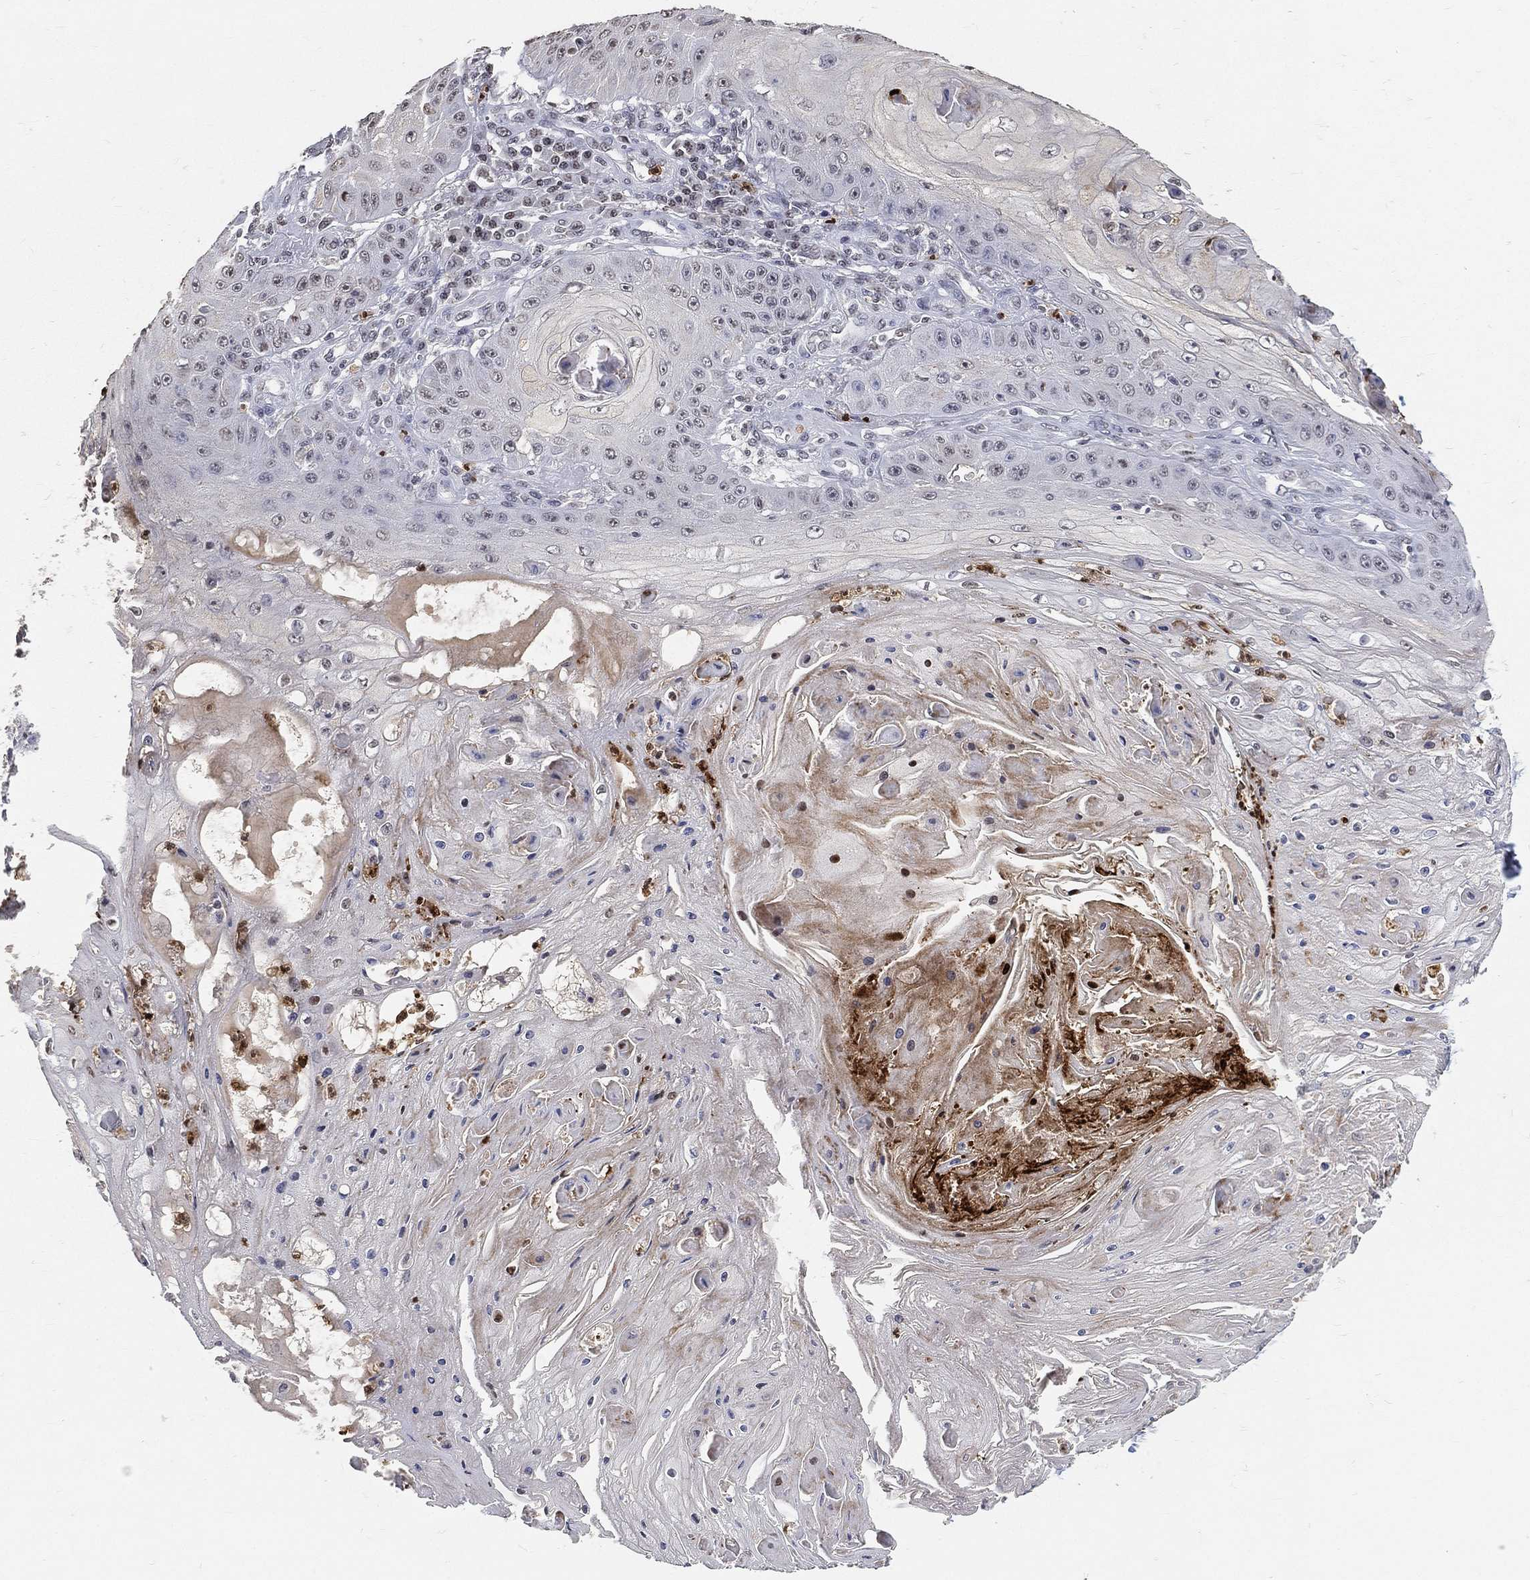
{"staining": {"intensity": "negative", "quantity": "none", "location": "none"}, "tissue": "skin cancer", "cell_type": "Tumor cells", "image_type": "cancer", "snomed": [{"axis": "morphology", "description": "Squamous cell carcinoma, NOS"}, {"axis": "topography", "description": "Skin"}], "caption": "High magnification brightfield microscopy of skin cancer (squamous cell carcinoma) stained with DAB (3,3'-diaminobenzidine) (brown) and counterstained with hematoxylin (blue): tumor cells show no significant expression.", "gene": "ARG1", "patient": {"sex": "male", "age": 70}}